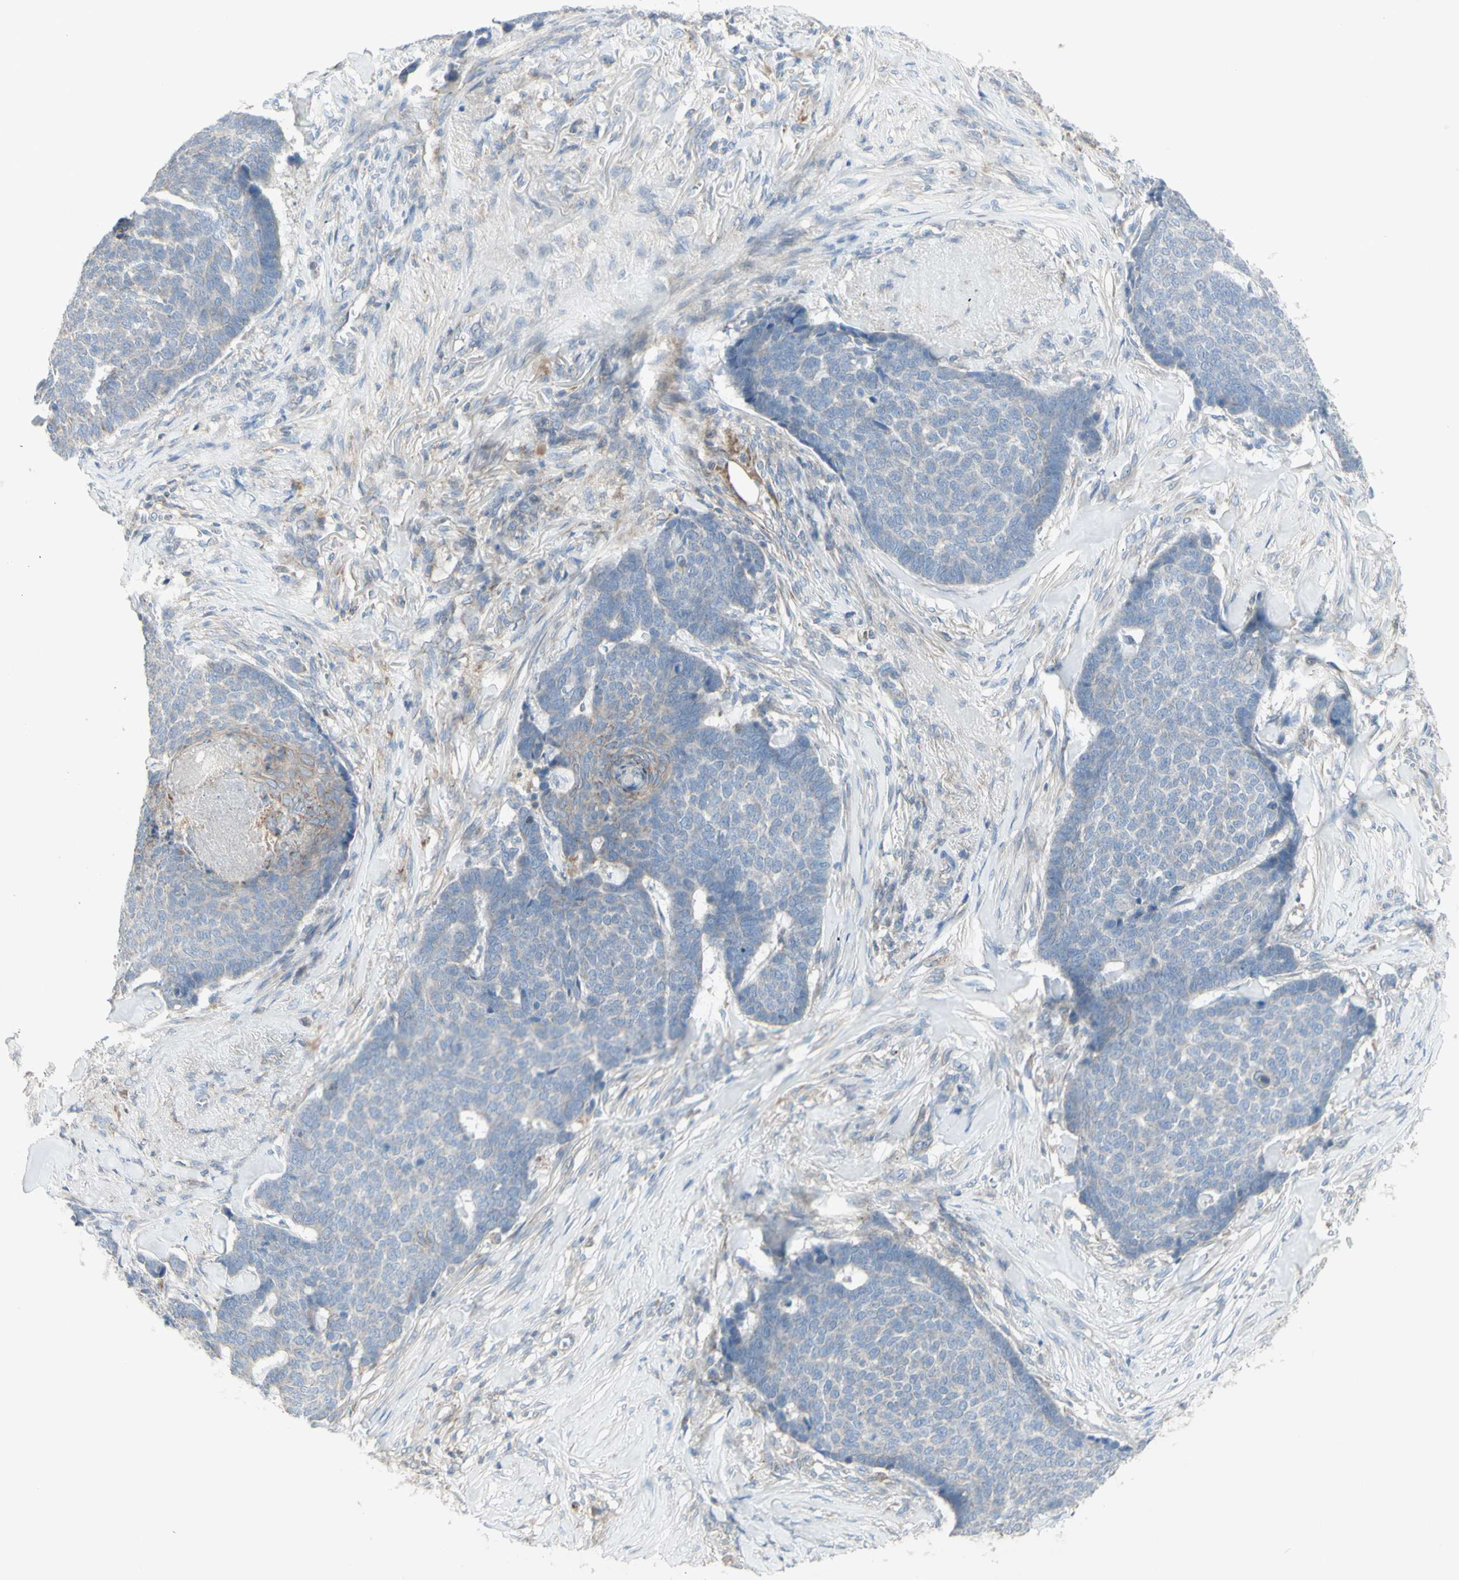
{"staining": {"intensity": "weak", "quantity": "<25%", "location": "cytoplasmic/membranous"}, "tissue": "skin cancer", "cell_type": "Tumor cells", "image_type": "cancer", "snomed": [{"axis": "morphology", "description": "Basal cell carcinoma"}, {"axis": "topography", "description": "Skin"}], "caption": "Immunohistochemistry micrograph of neoplastic tissue: human skin cancer stained with DAB exhibits no significant protein positivity in tumor cells.", "gene": "CNTNAP1", "patient": {"sex": "male", "age": 84}}